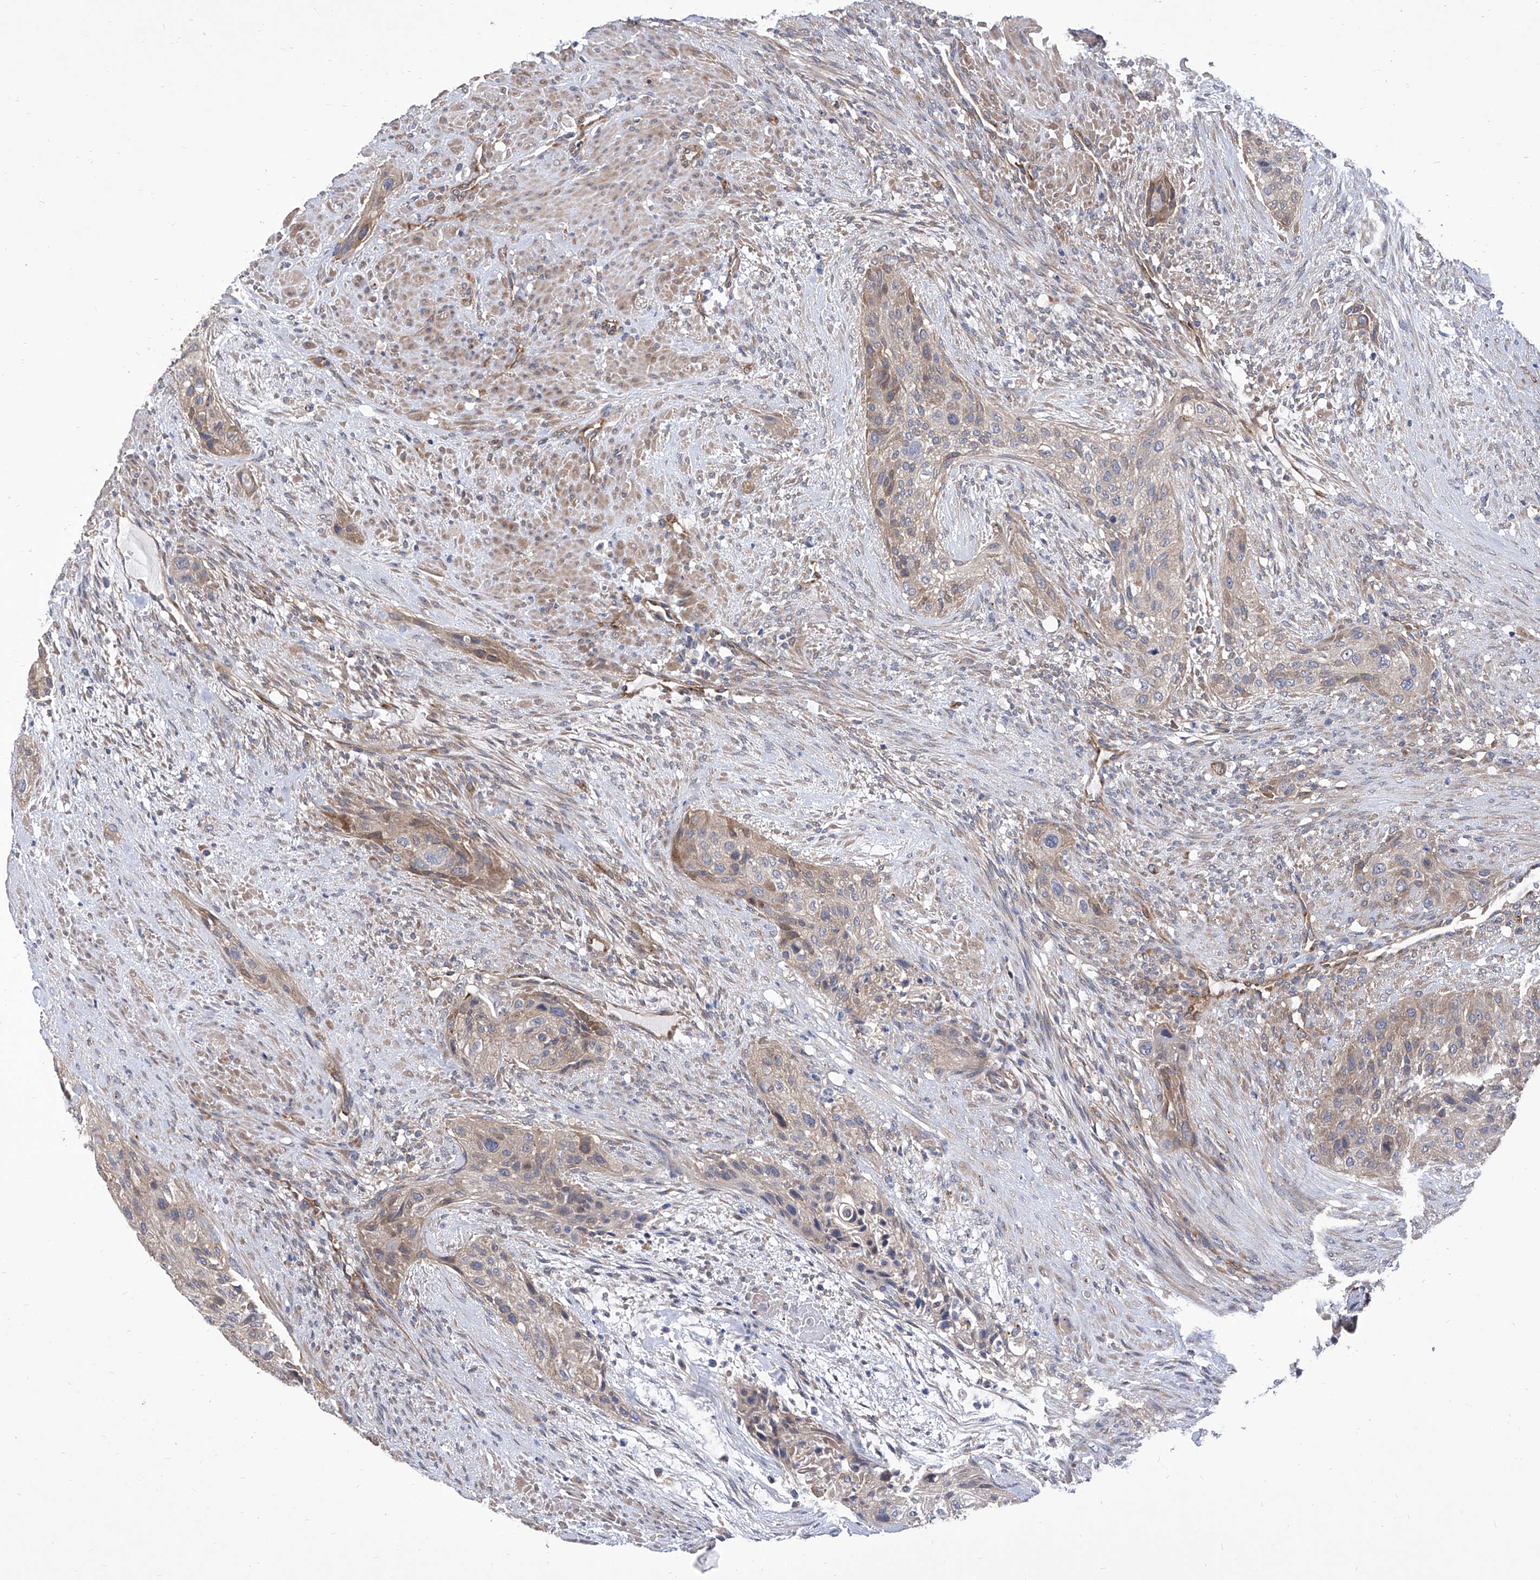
{"staining": {"intensity": "weak", "quantity": "25%-75%", "location": "cytoplasmic/membranous"}, "tissue": "urothelial cancer", "cell_type": "Tumor cells", "image_type": "cancer", "snomed": [{"axis": "morphology", "description": "Urothelial carcinoma, High grade"}, {"axis": "topography", "description": "Urinary bladder"}], "caption": "Protein staining of high-grade urothelial carcinoma tissue displays weak cytoplasmic/membranous expression in approximately 25%-75% of tumor cells.", "gene": "TJAP1", "patient": {"sex": "male", "age": 35}}